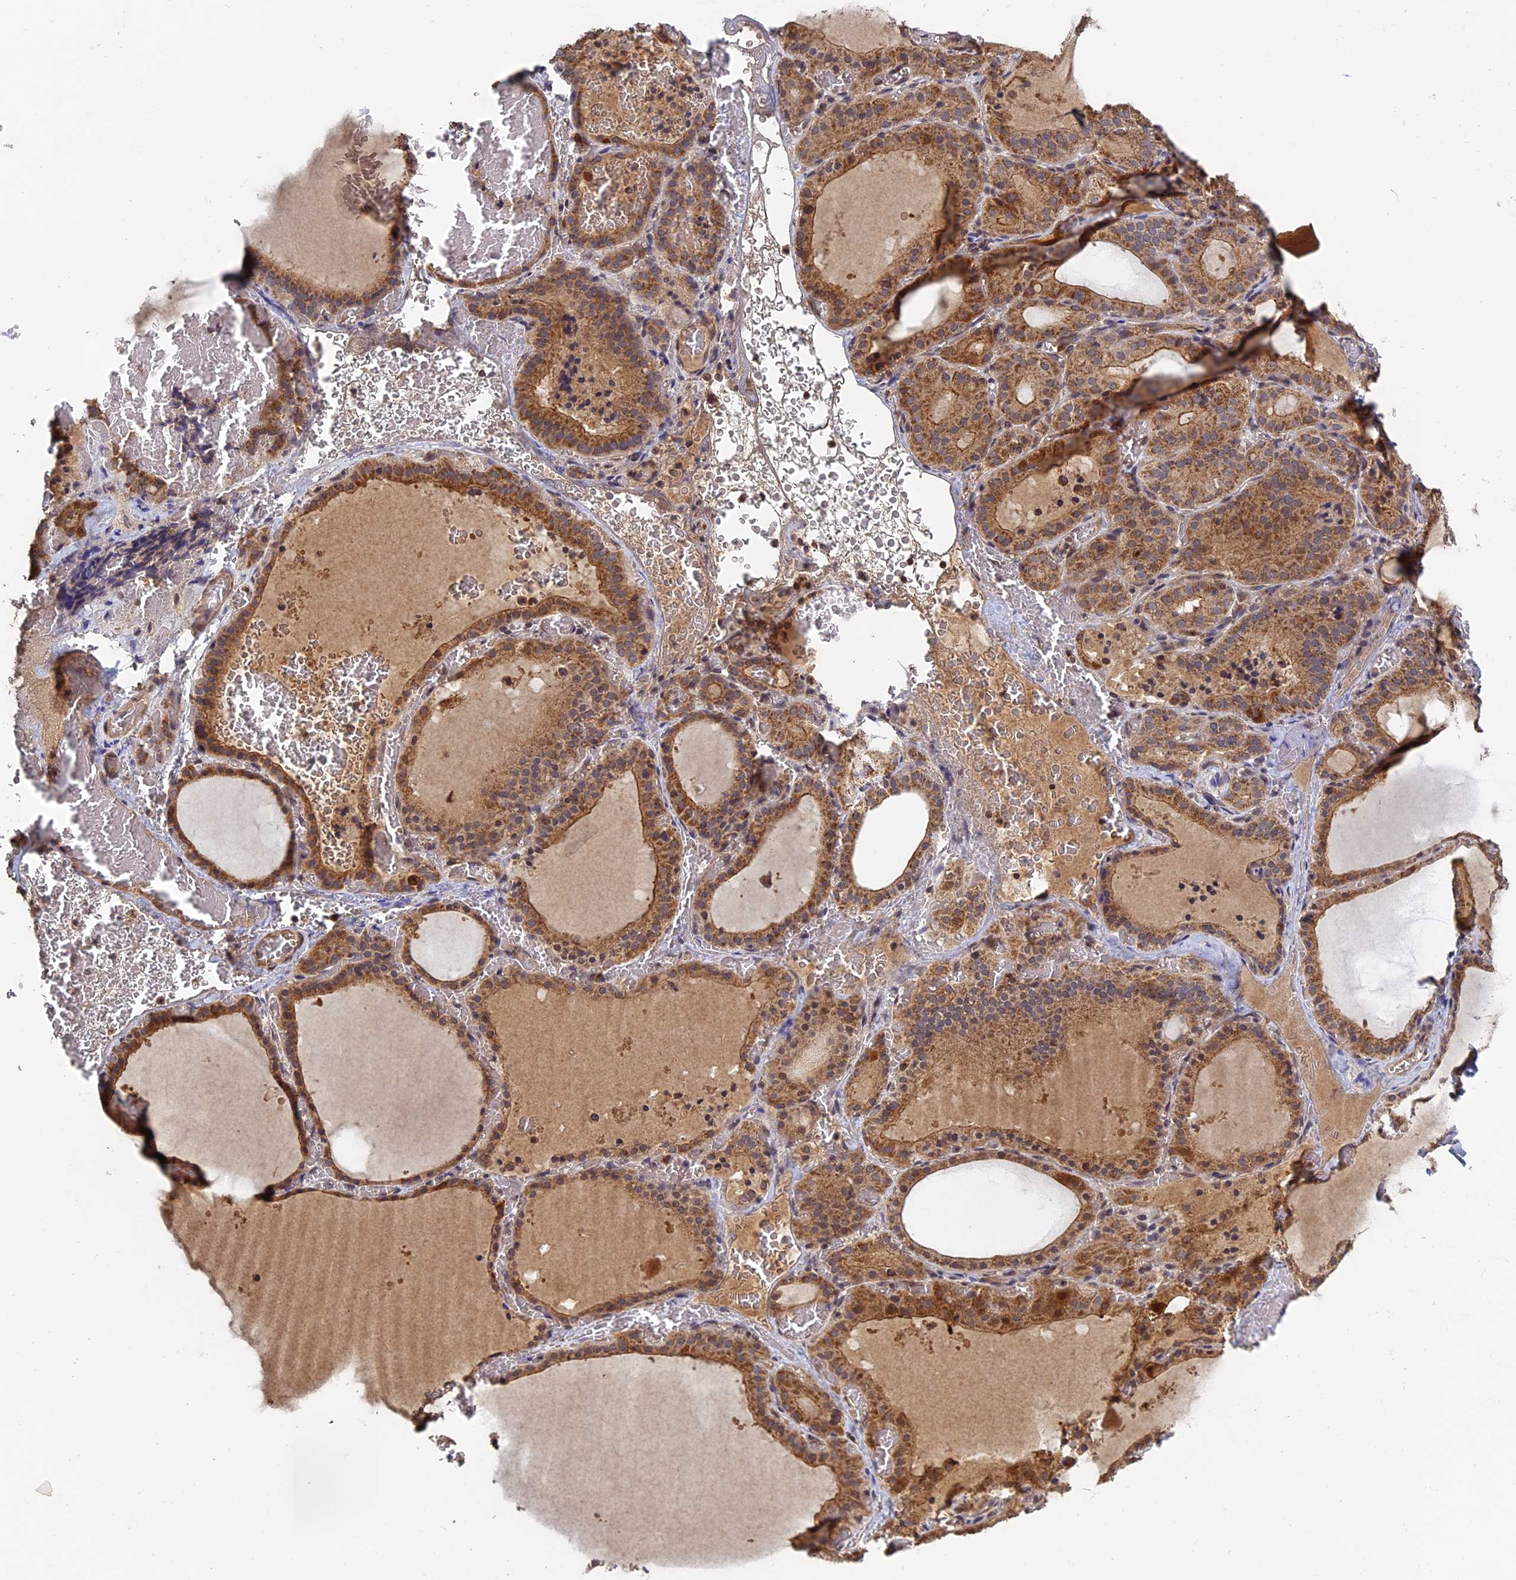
{"staining": {"intensity": "moderate", "quantity": ">75%", "location": "cytoplasmic/membranous"}, "tissue": "thyroid gland", "cell_type": "Glandular cells", "image_type": "normal", "snomed": [{"axis": "morphology", "description": "Normal tissue, NOS"}, {"axis": "topography", "description": "Thyroid gland"}], "caption": "Moderate cytoplasmic/membranous staining for a protein is appreciated in about >75% of glandular cells of benign thyroid gland using immunohistochemistry (IHC).", "gene": "RAB15", "patient": {"sex": "female", "age": 39}}